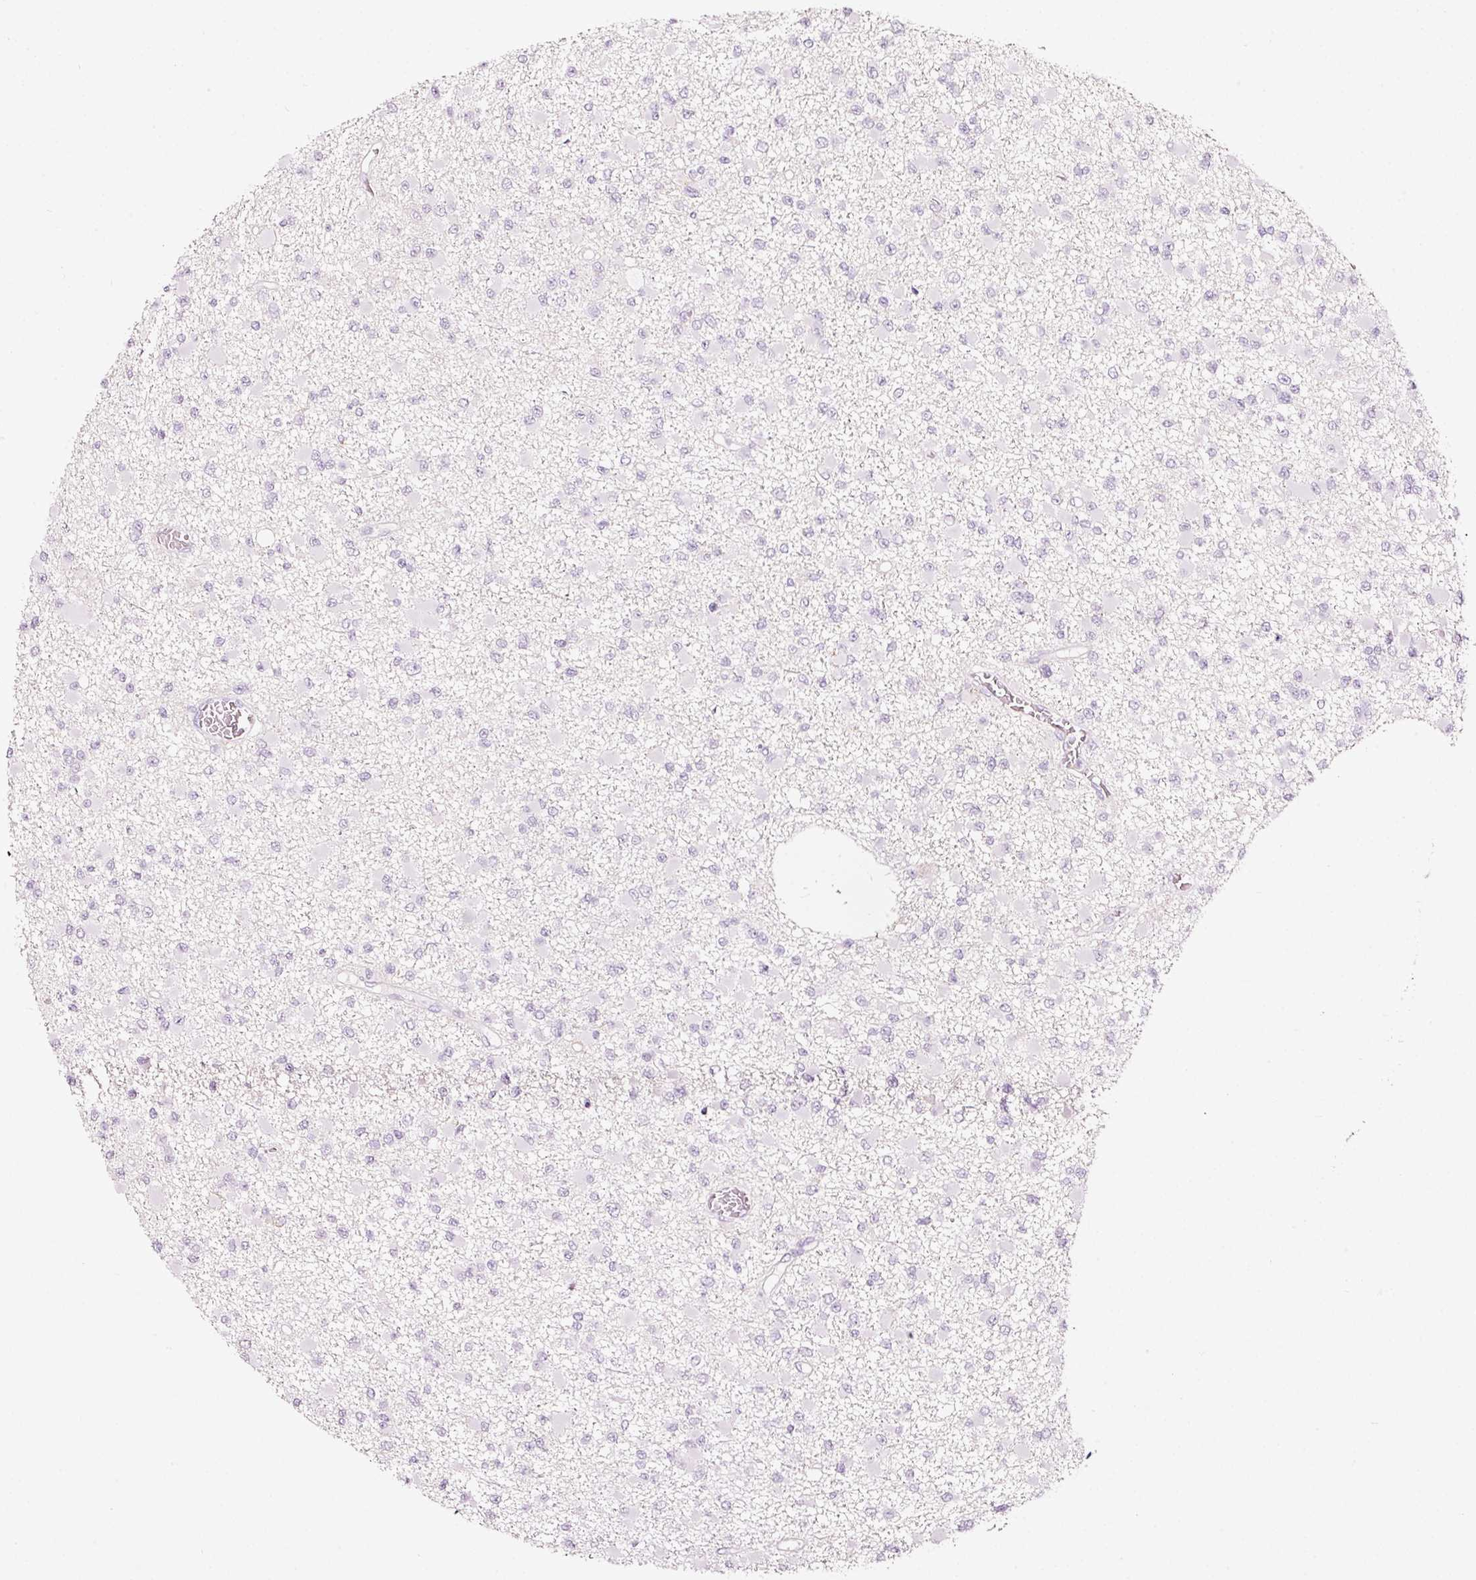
{"staining": {"intensity": "negative", "quantity": "none", "location": "none"}, "tissue": "glioma", "cell_type": "Tumor cells", "image_type": "cancer", "snomed": [{"axis": "morphology", "description": "Glioma, malignant, Low grade"}, {"axis": "topography", "description": "Brain"}], "caption": "Photomicrograph shows no protein expression in tumor cells of glioma tissue.", "gene": "LAMP3", "patient": {"sex": "female", "age": 22}}